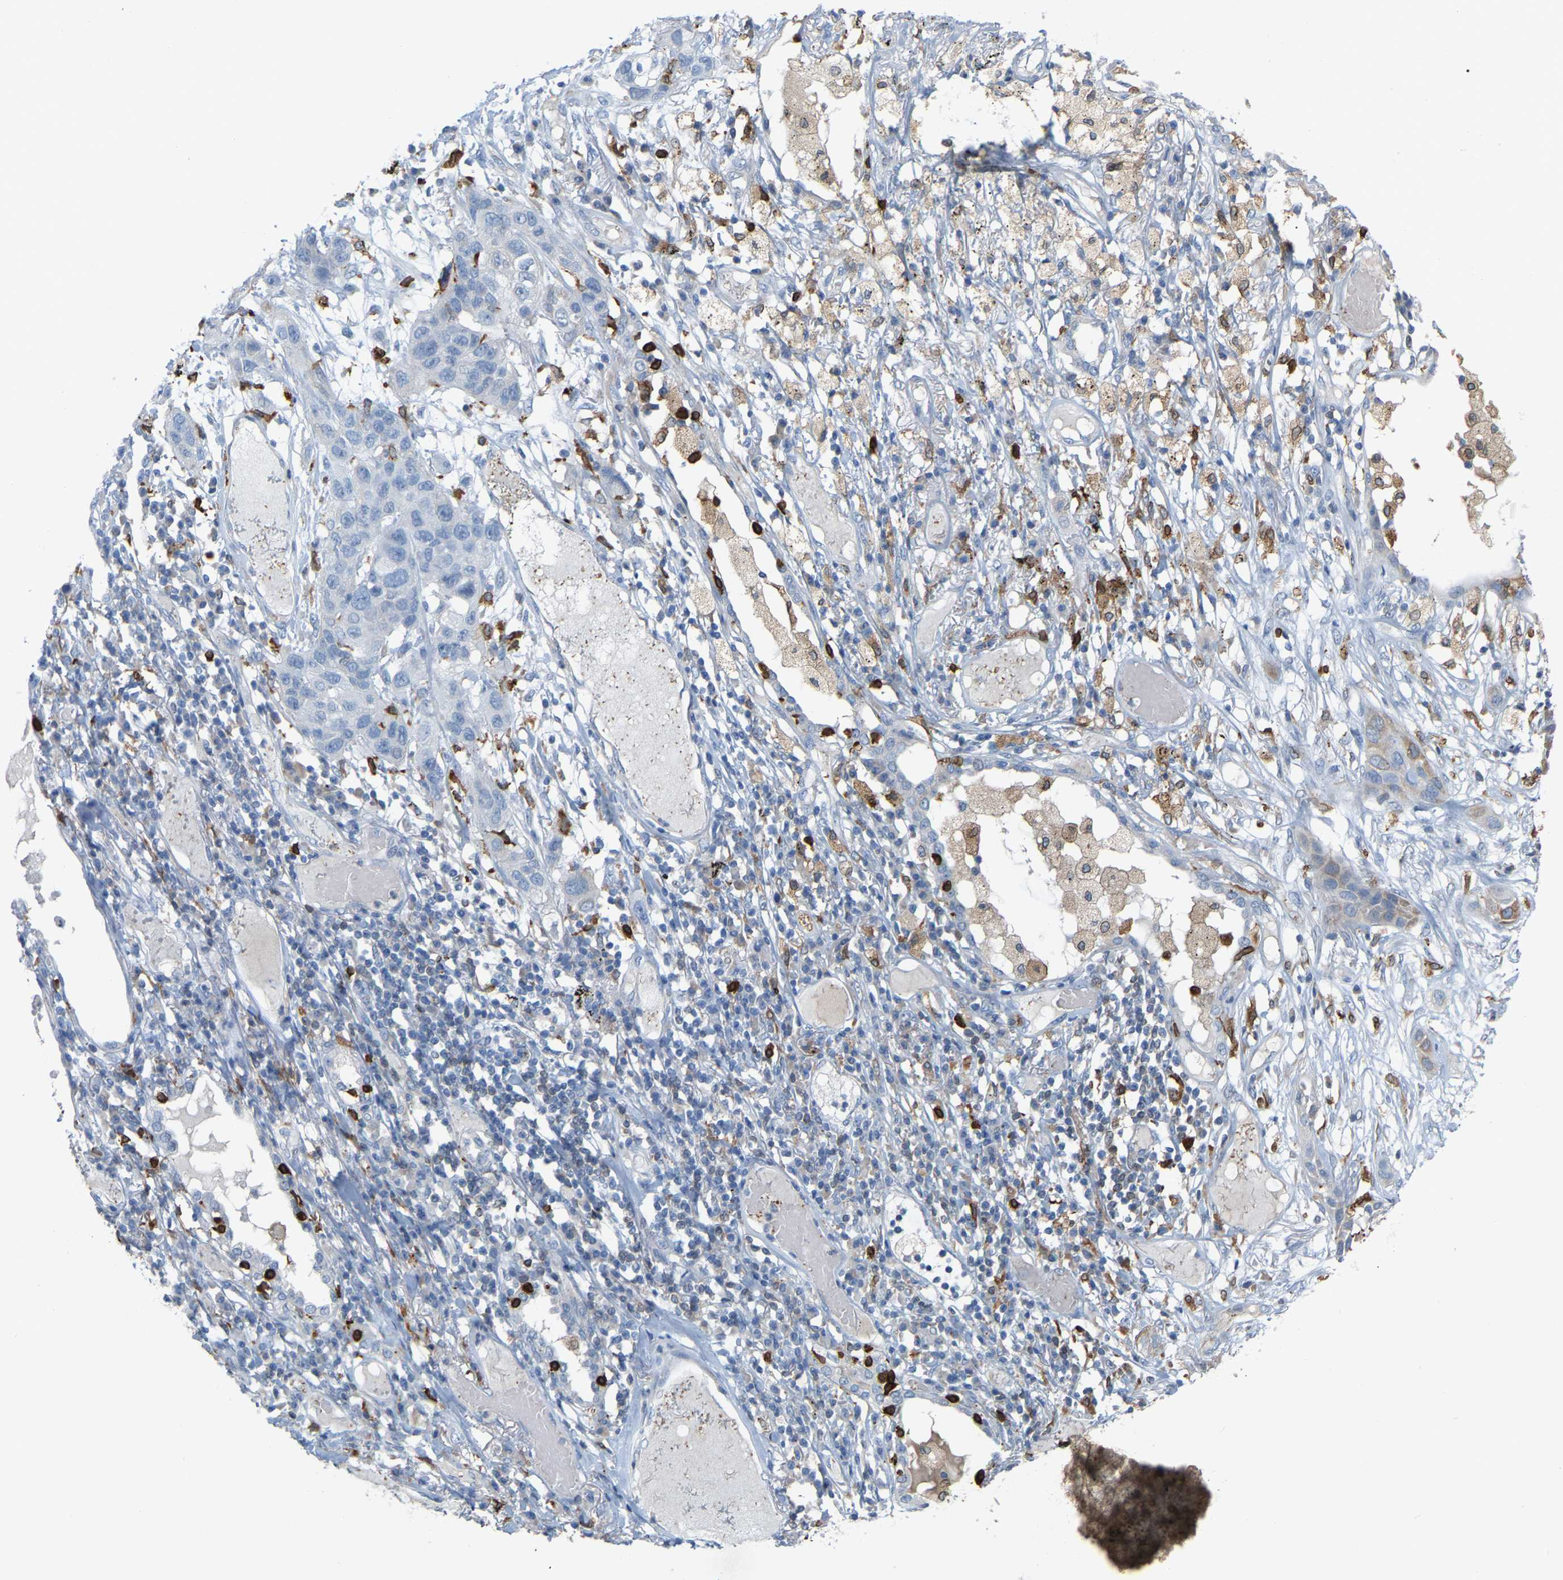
{"staining": {"intensity": "moderate", "quantity": "<25%", "location": "cytoplasmic/membranous"}, "tissue": "lung cancer", "cell_type": "Tumor cells", "image_type": "cancer", "snomed": [{"axis": "morphology", "description": "Squamous cell carcinoma, NOS"}, {"axis": "topography", "description": "Lung"}], "caption": "About <25% of tumor cells in lung cancer (squamous cell carcinoma) reveal moderate cytoplasmic/membranous protein staining as visualized by brown immunohistochemical staining.", "gene": "PTGS1", "patient": {"sex": "male", "age": 71}}